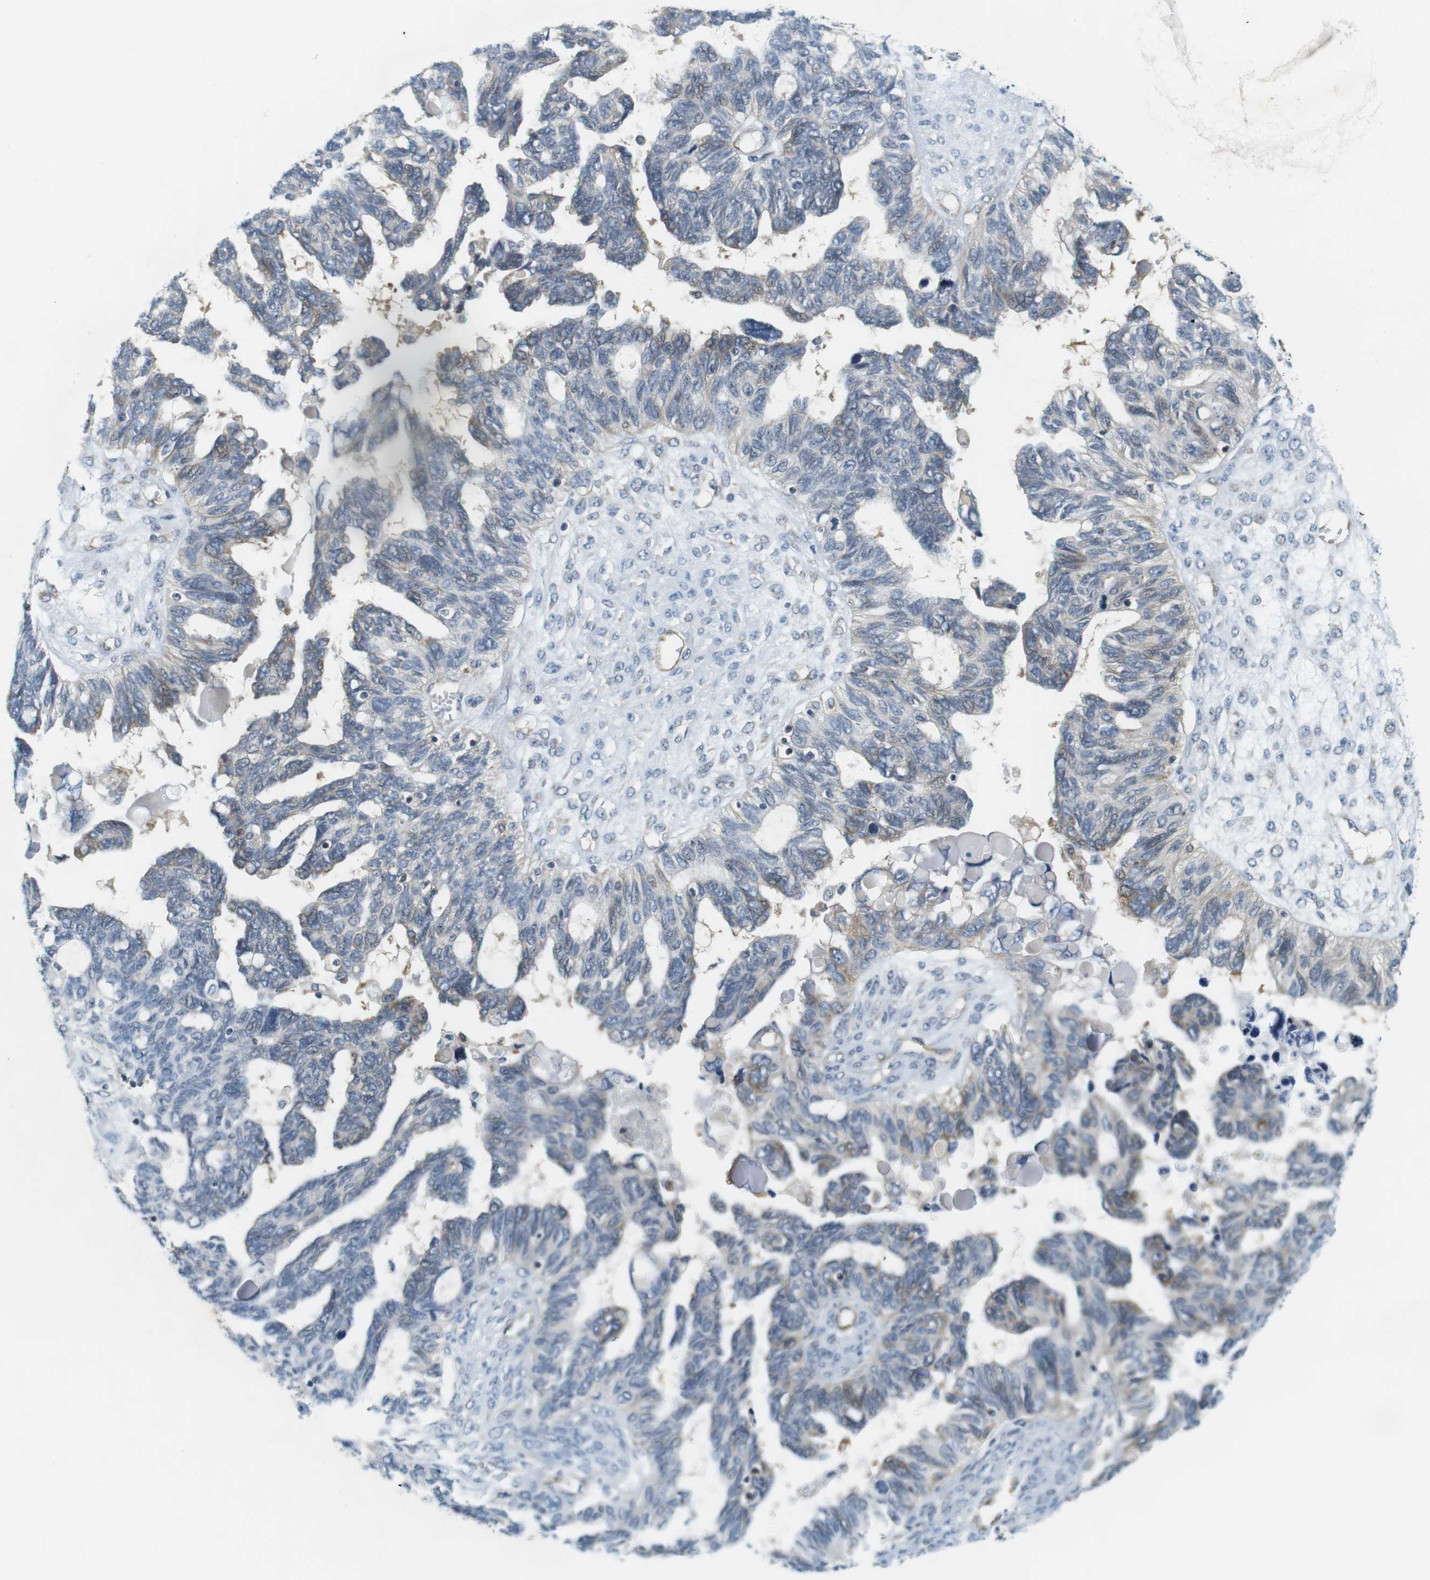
{"staining": {"intensity": "weak", "quantity": "<25%", "location": "cytoplasmic/membranous"}, "tissue": "ovarian cancer", "cell_type": "Tumor cells", "image_type": "cancer", "snomed": [{"axis": "morphology", "description": "Cystadenocarcinoma, serous, NOS"}, {"axis": "topography", "description": "Ovary"}], "caption": "The immunohistochemistry (IHC) image has no significant positivity in tumor cells of ovarian cancer tissue.", "gene": "SH3GLB1", "patient": {"sex": "female", "age": 79}}